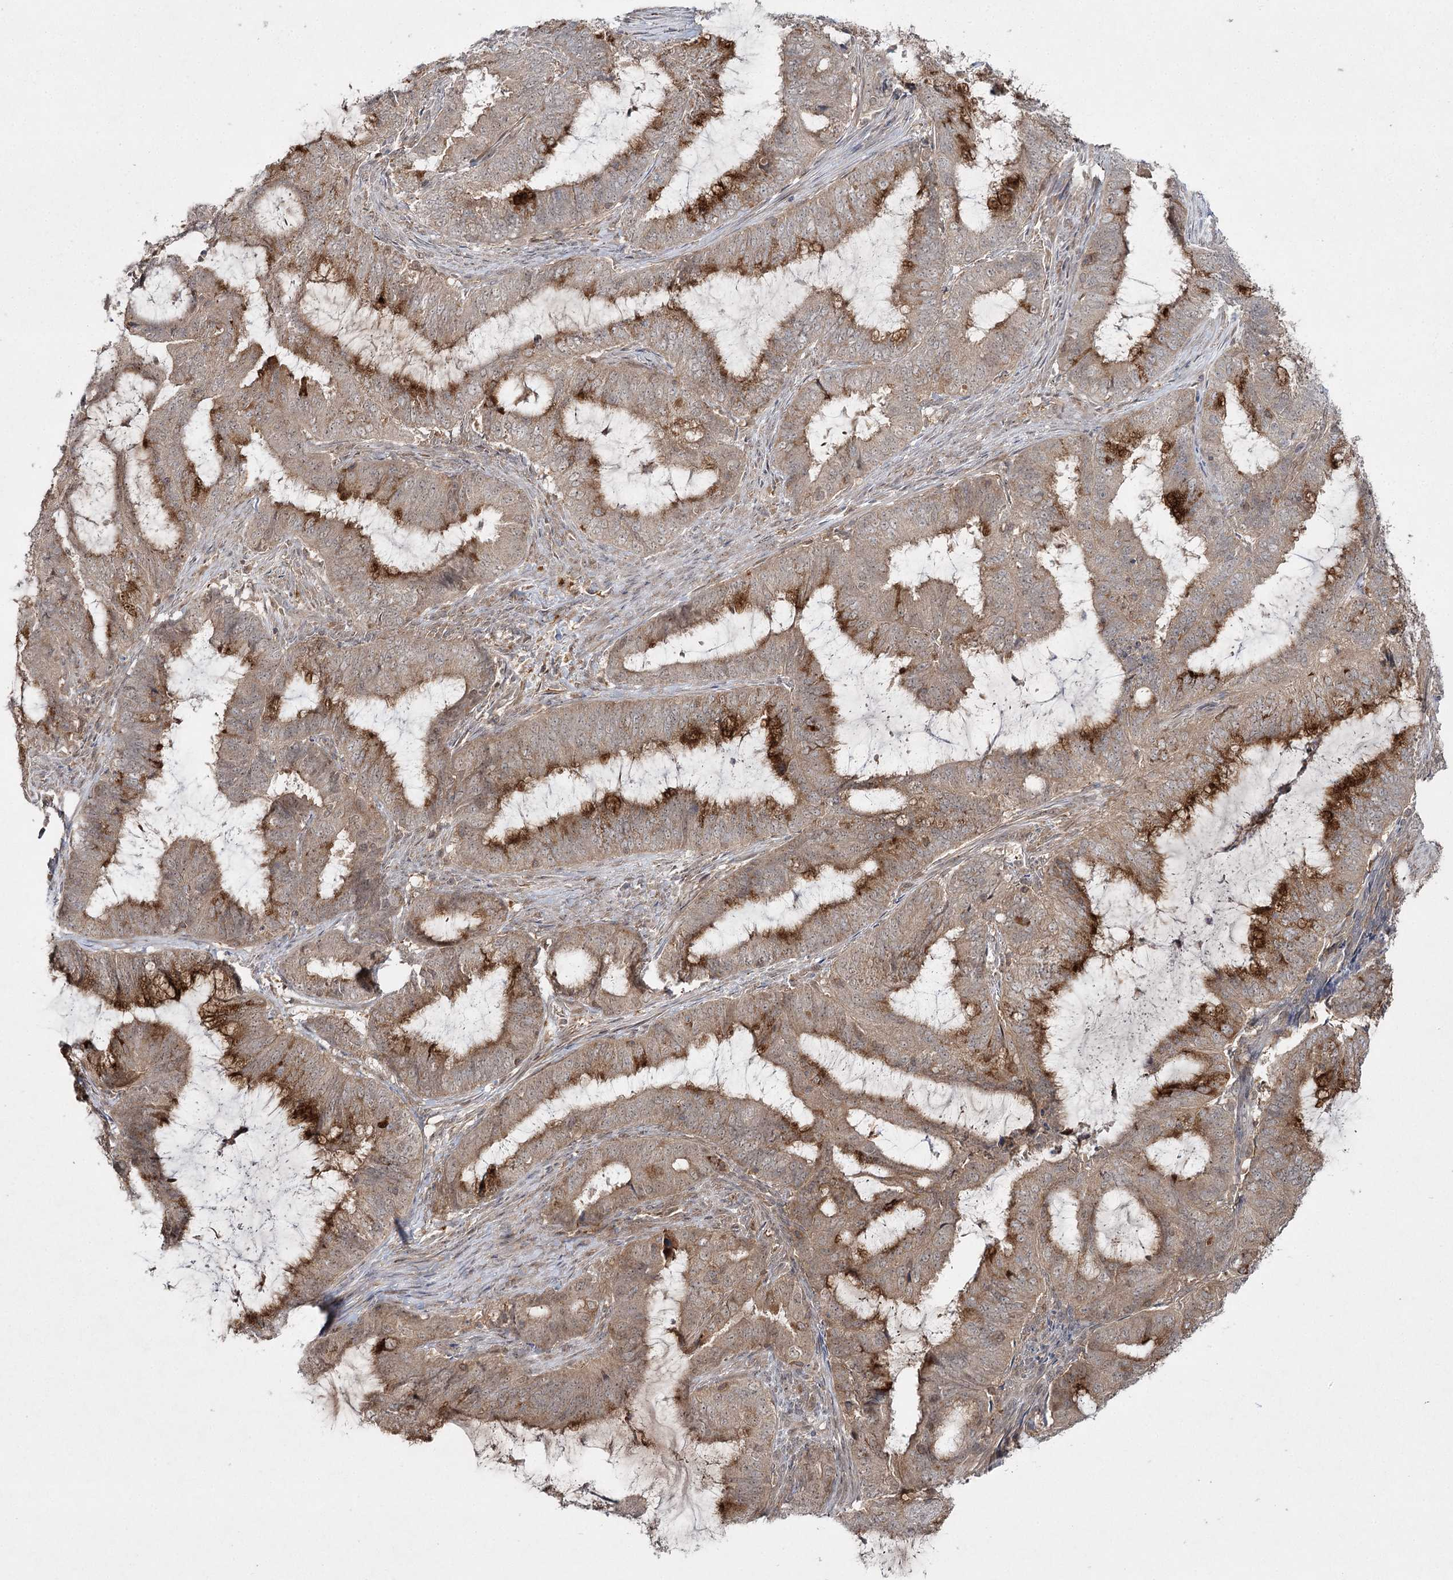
{"staining": {"intensity": "moderate", "quantity": ">75%", "location": "cytoplasmic/membranous"}, "tissue": "endometrial cancer", "cell_type": "Tumor cells", "image_type": "cancer", "snomed": [{"axis": "morphology", "description": "Adenocarcinoma, NOS"}, {"axis": "topography", "description": "Endometrium"}], "caption": "Endometrial cancer (adenocarcinoma) stained with a protein marker displays moderate staining in tumor cells.", "gene": "WDR44", "patient": {"sex": "female", "age": 51}}